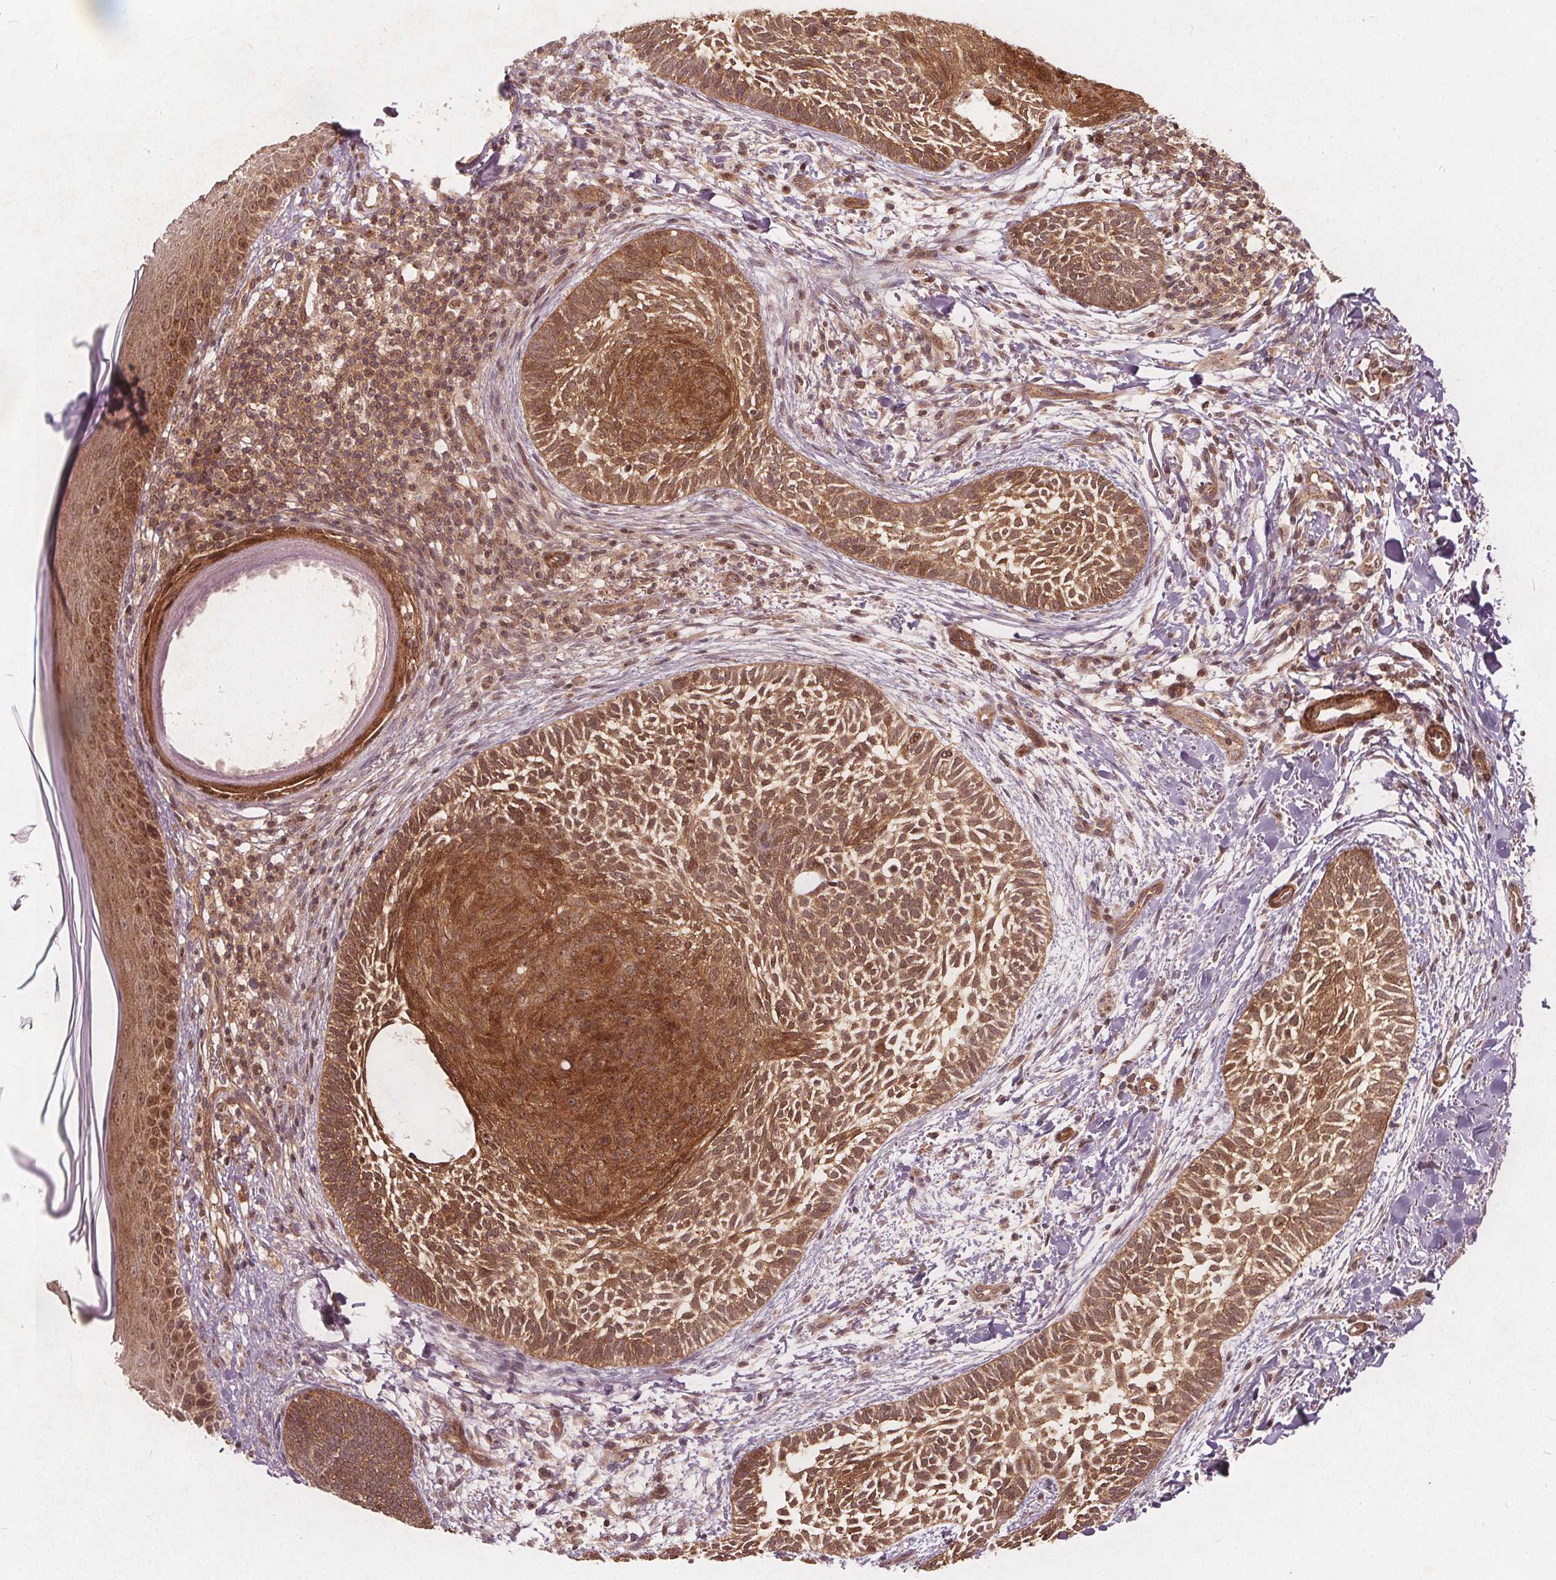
{"staining": {"intensity": "moderate", "quantity": ">75%", "location": "cytoplasmic/membranous,nuclear"}, "tissue": "skin cancer", "cell_type": "Tumor cells", "image_type": "cancer", "snomed": [{"axis": "morphology", "description": "Normal tissue, NOS"}, {"axis": "morphology", "description": "Basal cell carcinoma"}, {"axis": "topography", "description": "Skin"}], "caption": "IHC of basal cell carcinoma (skin) demonstrates medium levels of moderate cytoplasmic/membranous and nuclear staining in about >75% of tumor cells.", "gene": "PPP1CB", "patient": {"sex": "male", "age": 46}}